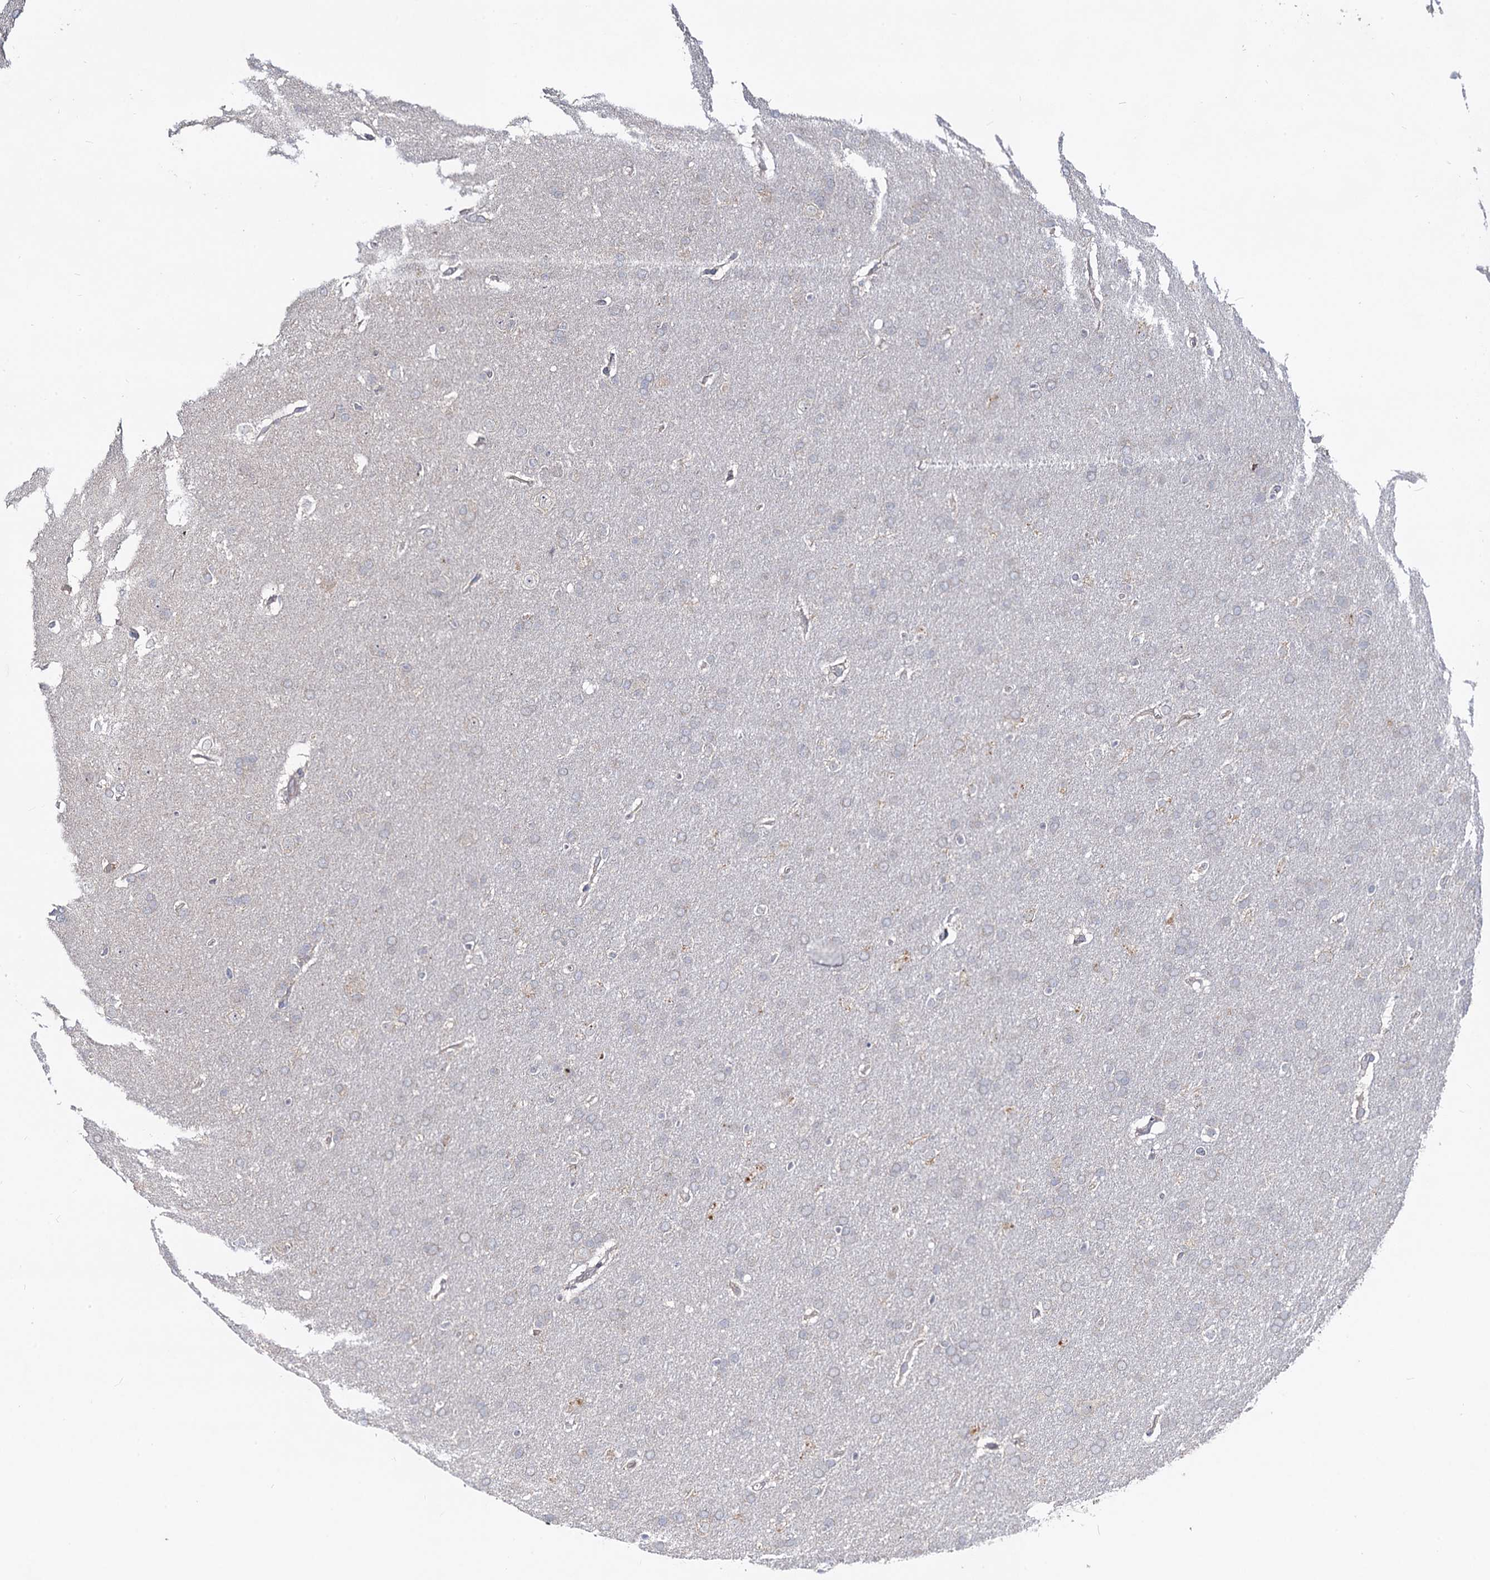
{"staining": {"intensity": "negative", "quantity": "none", "location": "none"}, "tissue": "glioma", "cell_type": "Tumor cells", "image_type": "cancer", "snomed": [{"axis": "morphology", "description": "Glioma, malignant, Low grade"}, {"axis": "topography", "description": "Brain"}], "caption": "Immunohistochemical staining of human glioma exhibits no significant staining in tumor cells.", "gene": "DYDC1", "patient": {"sex": "female", "age": 32}}